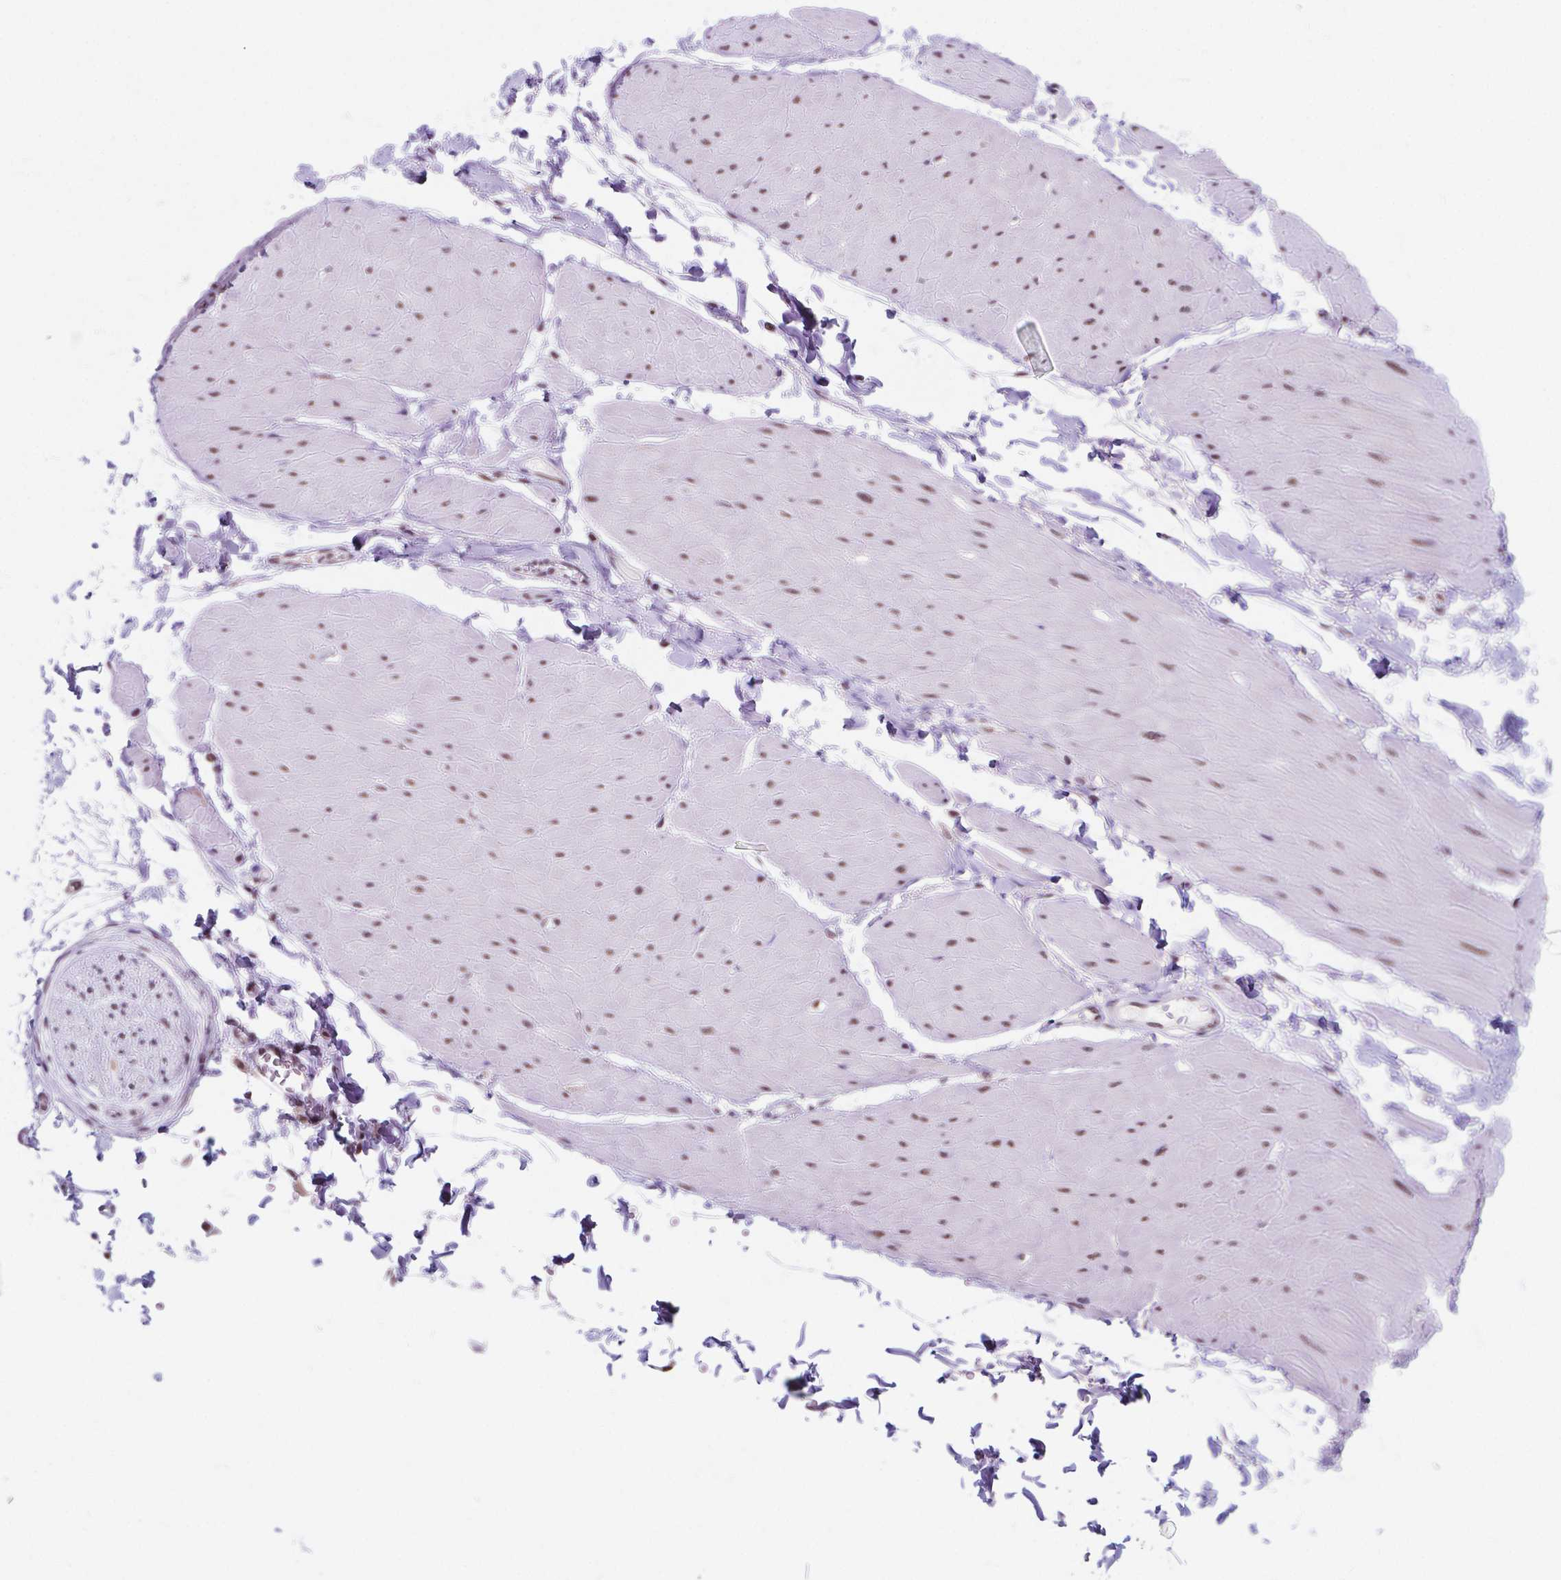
{"staining": {"intensity": "negative", "quantity": "none", "location": "none"}, "tissue": "adipose tissue", "cell_type": "Adipocytes", "image_type": "normal", "snomed": [{"axis": "morphology", "description": "Normal tissue, NOS"}, {"axis": "topography", "description": "Smooth muscle"}, {"axis": "topography", "description": "Peripheral nerve tissue"}], "caption": "Unremarkable adipose tissue was stained to show a protein in brown. There is no significant staining in adipocytes.", "gene": "BCAS2", "patient": {"sex": "male", "age": 58}}